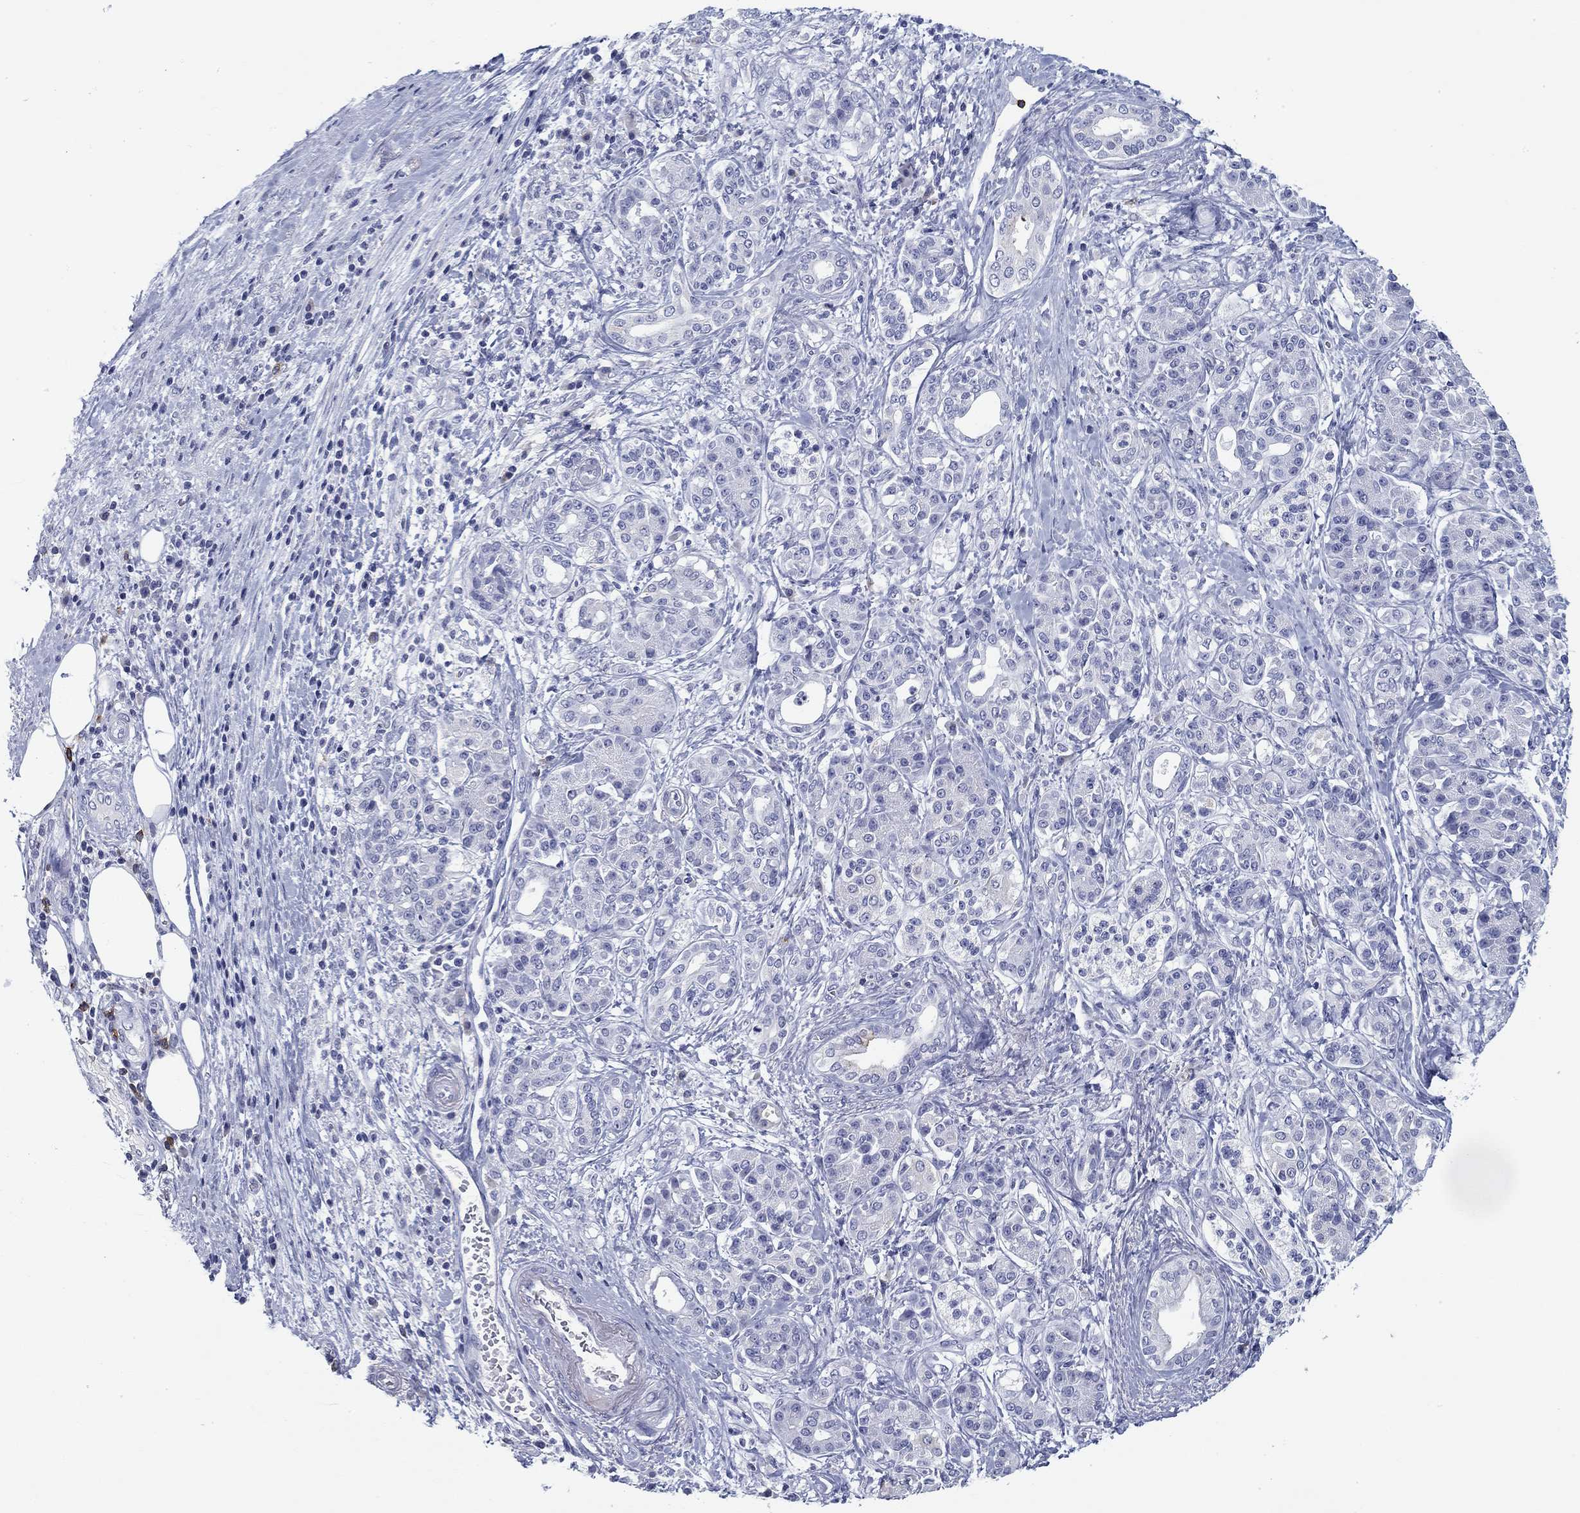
{"staining": {"intensity": "negative", "quantity": "none", "location": "none"}, "tissue": "pancreatic cancer", "cell_type": "Tumor cells", "image_type": "cancer", "snomed": [{"axis": "morphology", "description": "Adenocarcinoma, NOS"}, {"axis": "topography", "description": "Pancreas"}], "caption": "Pancreatic cancer (adenocarcinoma) stained for a protein using immunohistochemistry reveals no expression tumor cells.", "gene": "CD79B", "patient": {"sex": "female", "age": 73}}